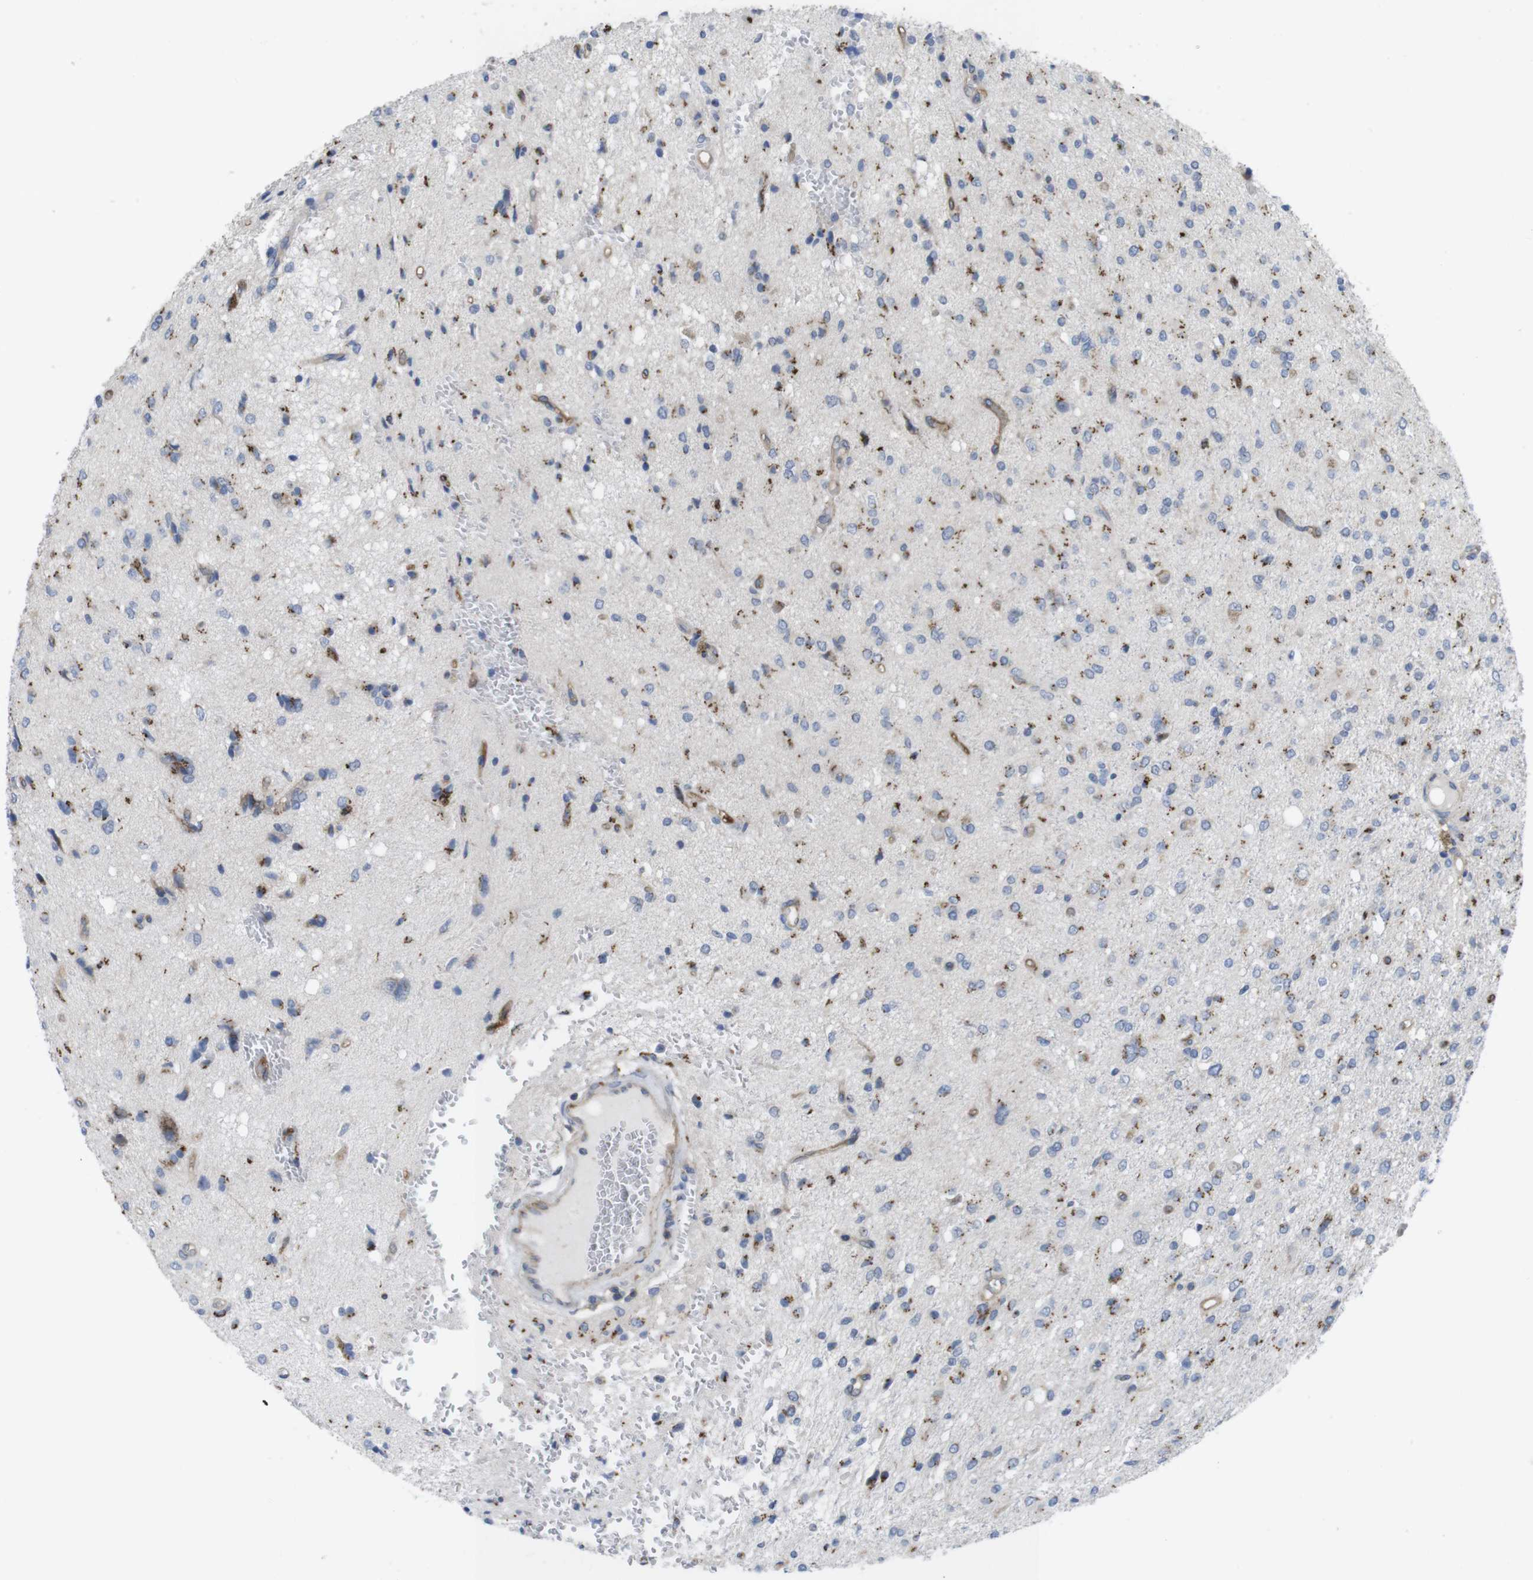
{"staining": {"intensity": "weak", "quantity": "25%-75%", "location": "cytoplasmic/membranous"}, "tissue": "glioma", "cell_type": "Tumor cells", "image_type": "cancer", "snomed": [{"axis": "morphology", "description": "Glioma, malignant, High grade"}, {"axis": "topography", "description": "Brain"}], "caption": "The image exhibits a brown stain indicating the presence of a protein in the cytoplasmic/membranous of tumor cells in glioma. Nuclei are stained in blue.", "gene": "CCR6", "patient": {"sex": "female", "age": 59}}